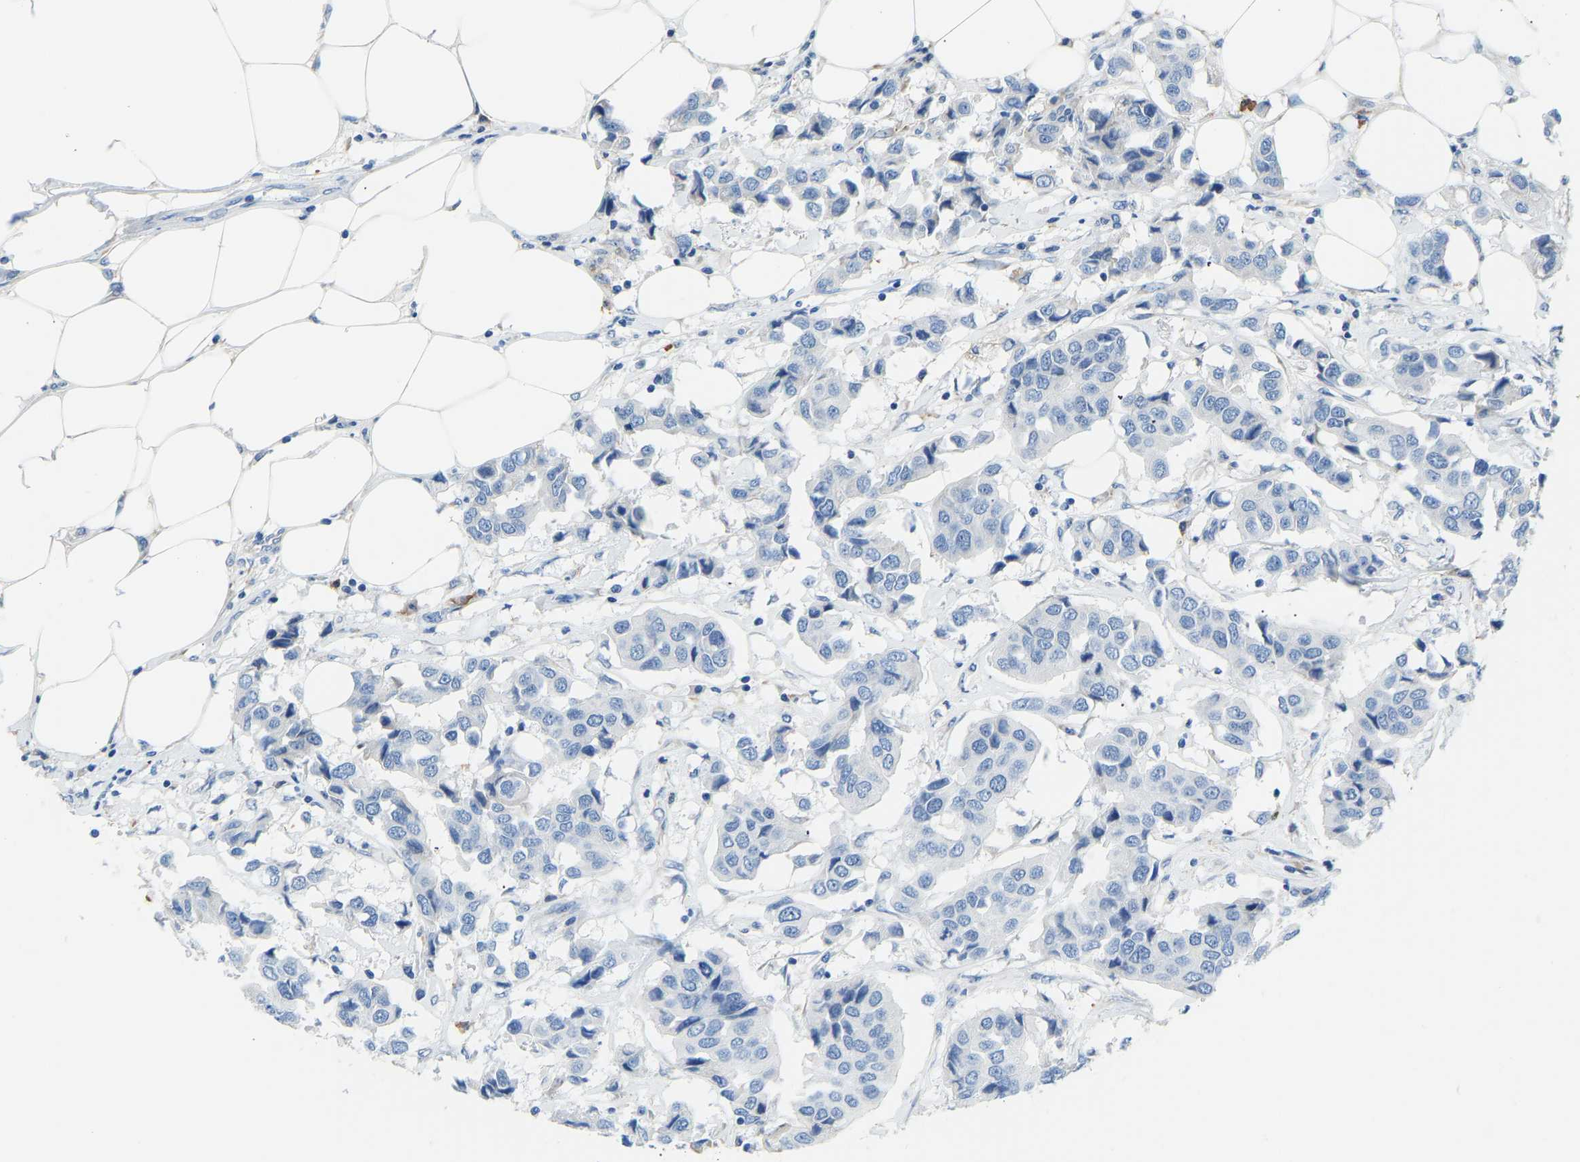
{"staining": {"intensity": "negative", "quantity": "none", "location": "none"}, "tissue": "breast cancer", "cell_type": "Tumor cells", "image_type": "cancer", "snomed": [{"axis": "morphology", "description": "Duct carcinoma"}, {"axis": "topography", "description": "Breast"}], "caption": "Immunohistochemical staining of breast cancer exhibits no significant positivity in tumor cells. (DAB (3,3'-diaminobenzidine) IHC with hematoxylin counter stain).", "gene": "VRK1", "patient": {"sex": "female", "age": 80}}